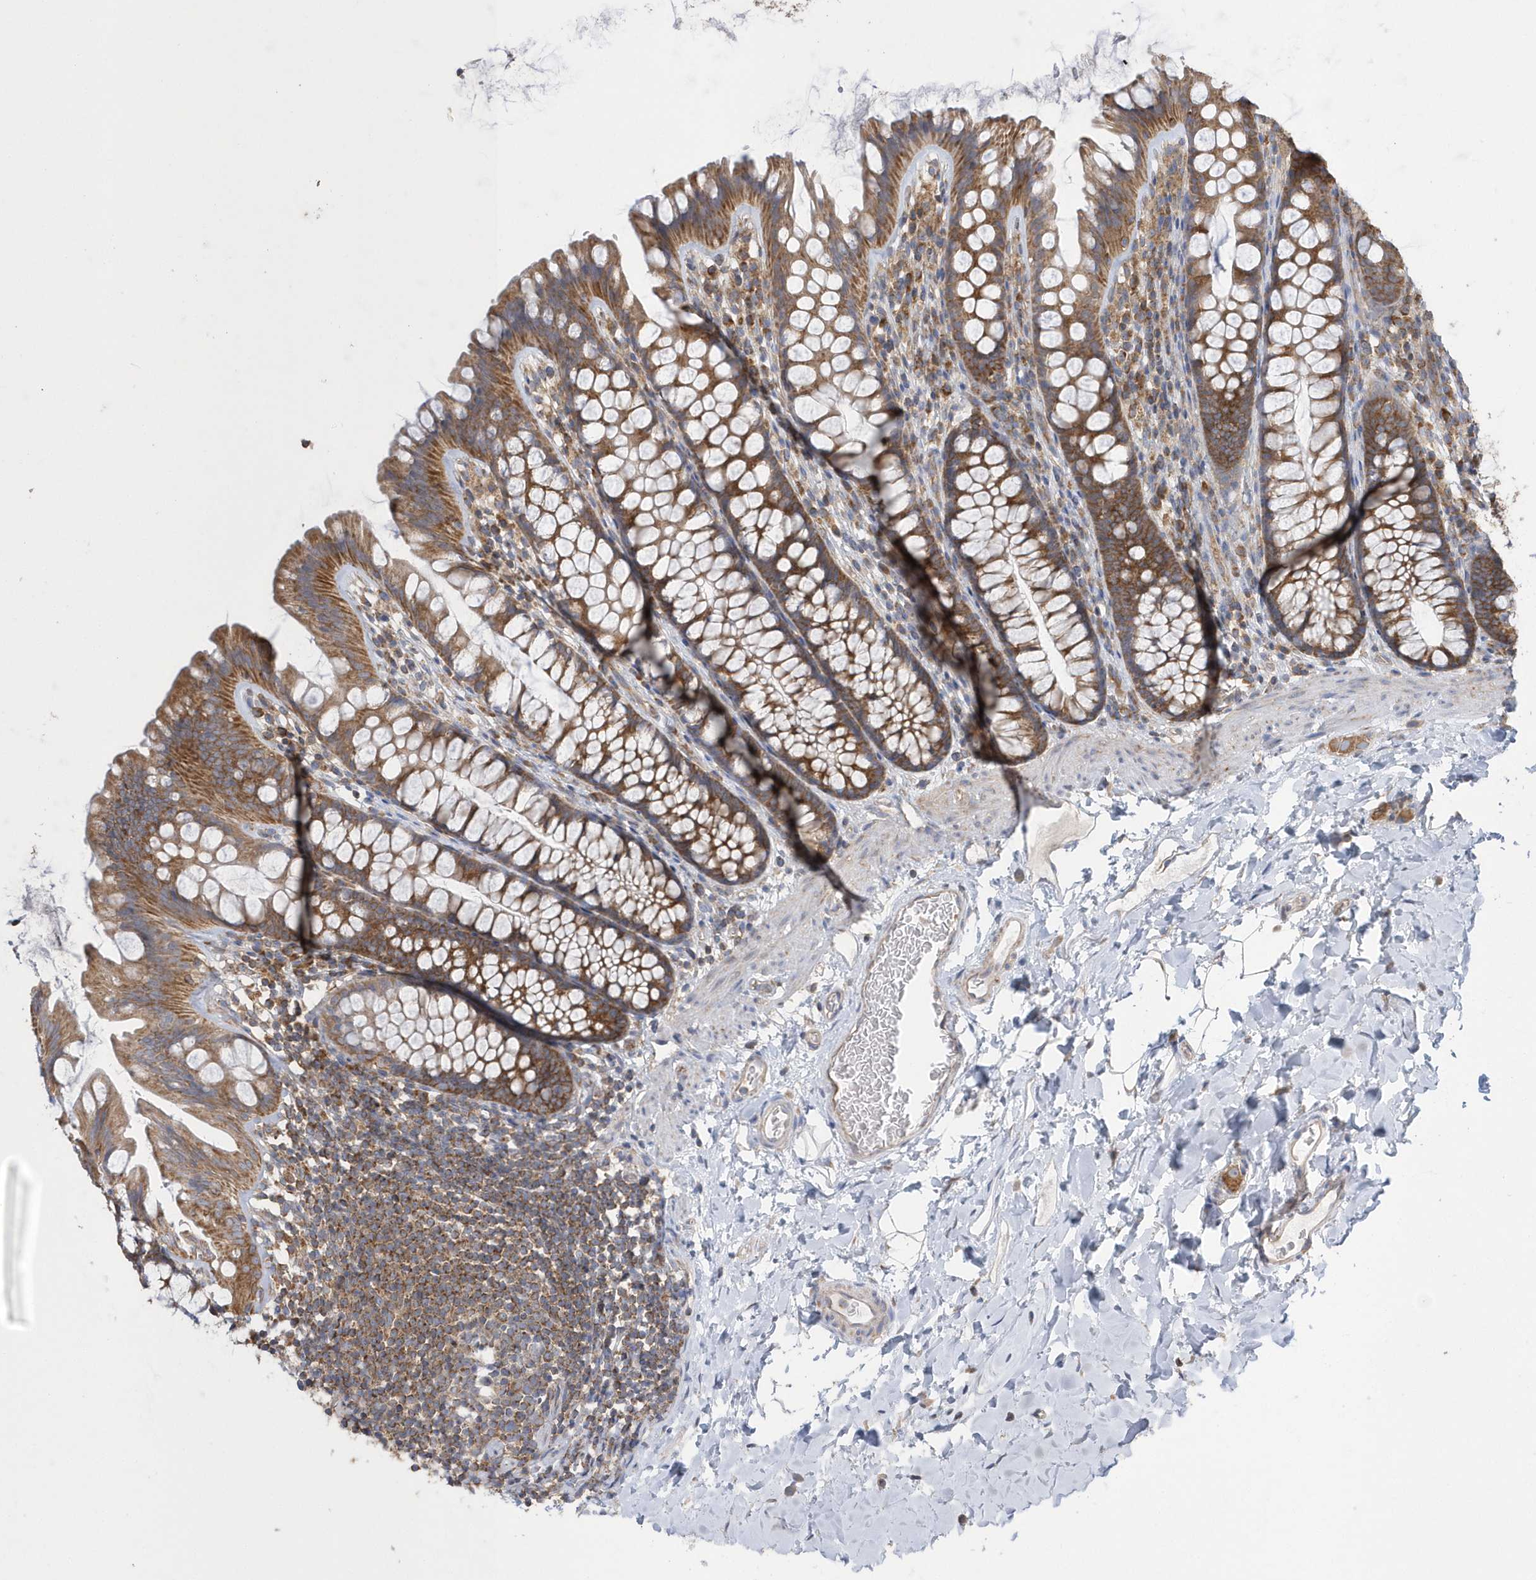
{"staining": {"intensity": "weak", "quantity": ">75%", "location": "cytoplasmic/membranous"}, "tissue": "colon", "cell_type": "Endothelial cells", "image_type": "normal", "snomed": [{"axis": "morphology", "description": "Normal tissue, NOS"}, {"axis": "topography", "description": "Colon"}], "caption": "Endothelial cells show low levels of weak cytoplasmic/membranous staining in about >75% of cells in benign colon. The staining was performed using DAB (3,3'-diaminobenzidine) to visualize the protein expression in brown, while the nuclei were stained in blue with hematoxylin (Magnification: 20x).", "gene": "SPATA5", "patient": {"sex": "female", "age": 62}}